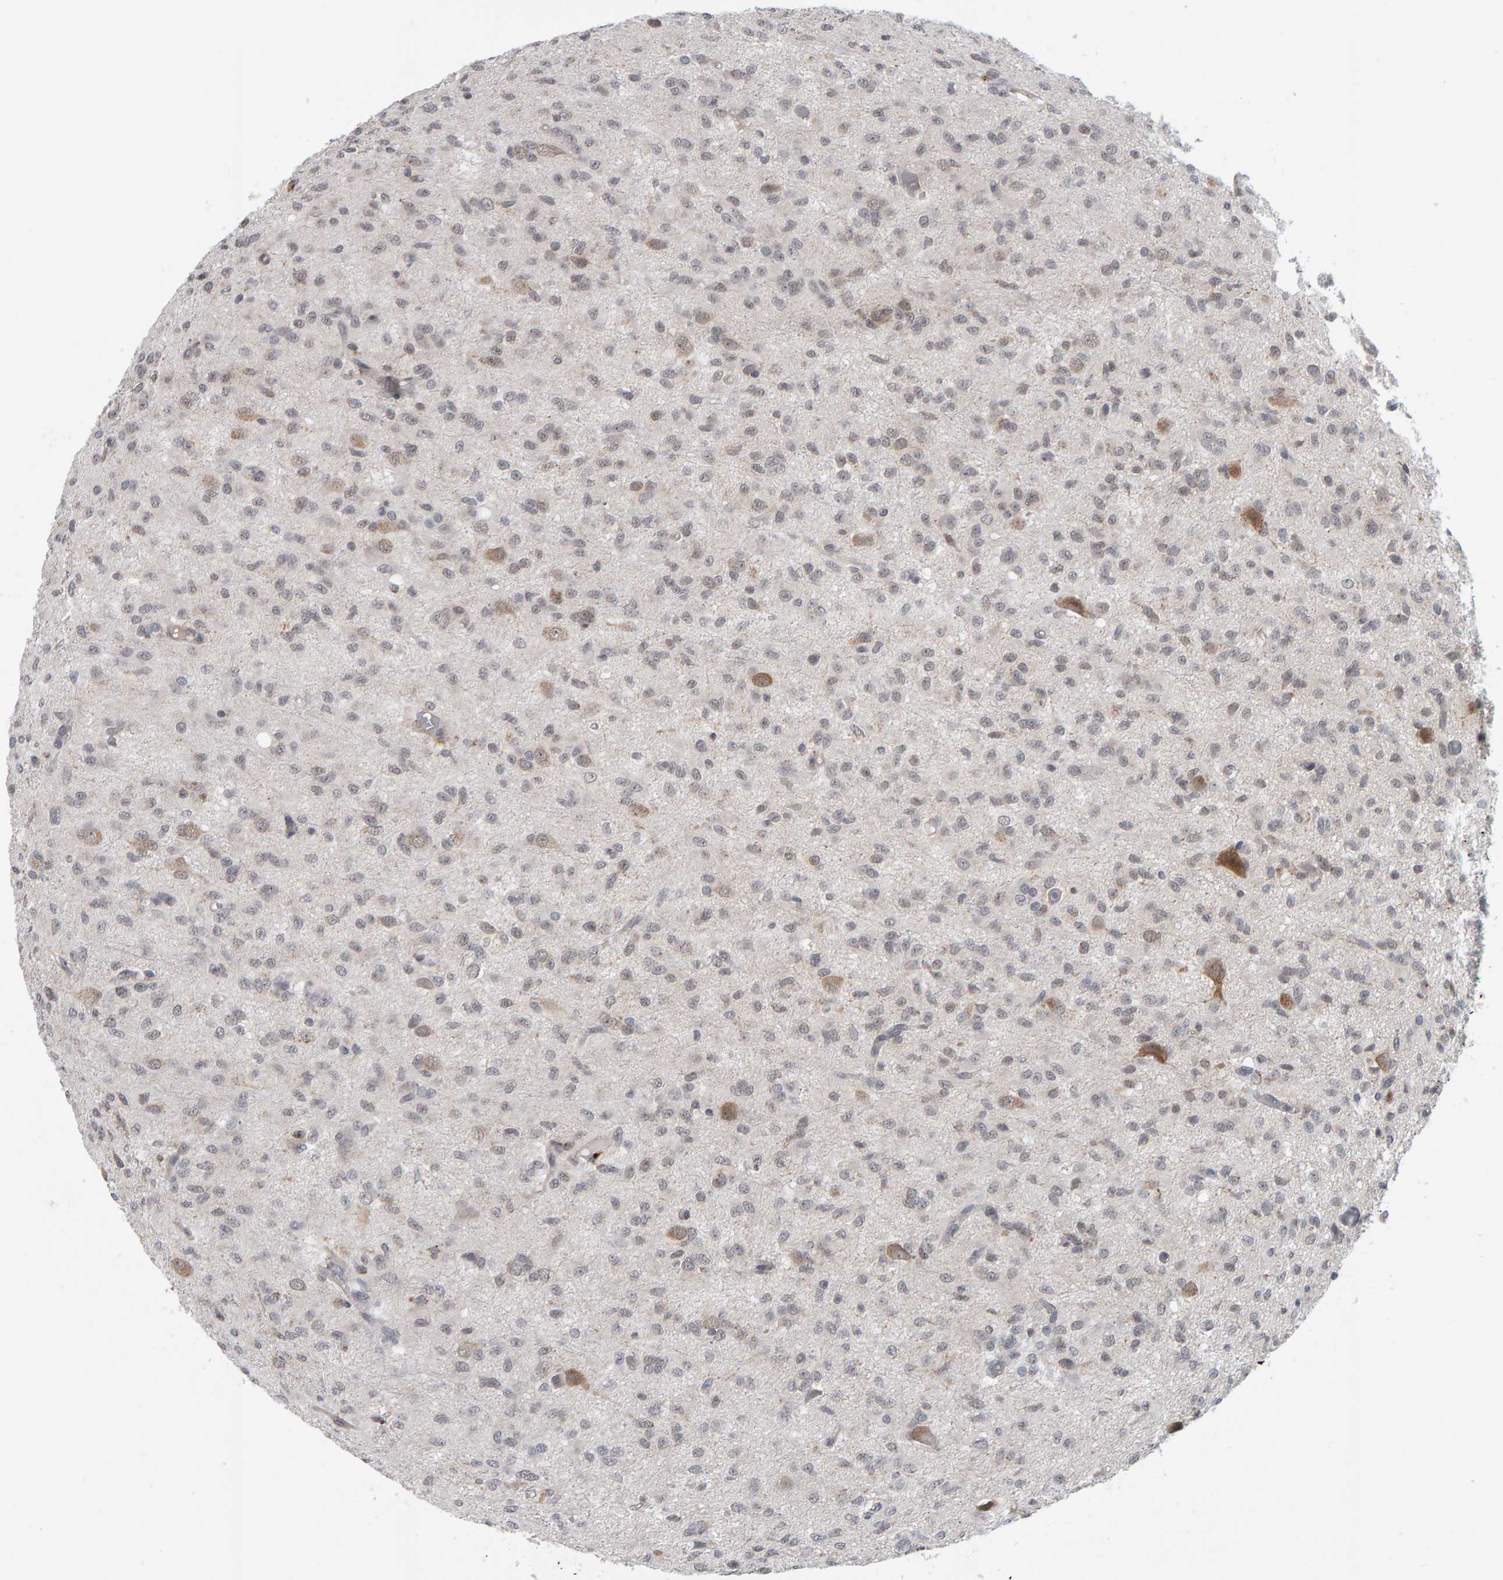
{"staining": {"intensity": "negative", "quantity": "none", "location": "none"}, "tissue": "glioma", "cell_type": "Tumor cells", "image_type": "cancer", "snomed": [{"axis": "morphology", "description": "Glioma, malignant, High grade"}, {"axis": "topography", "description": "Brain"}], "caption": "A histopathology image of malignant high-grade glioma stained for a protein reveals no brown staining in tumor cells.", "gene": "DAP3", "patient": {"sex": "female", "age": 59}}